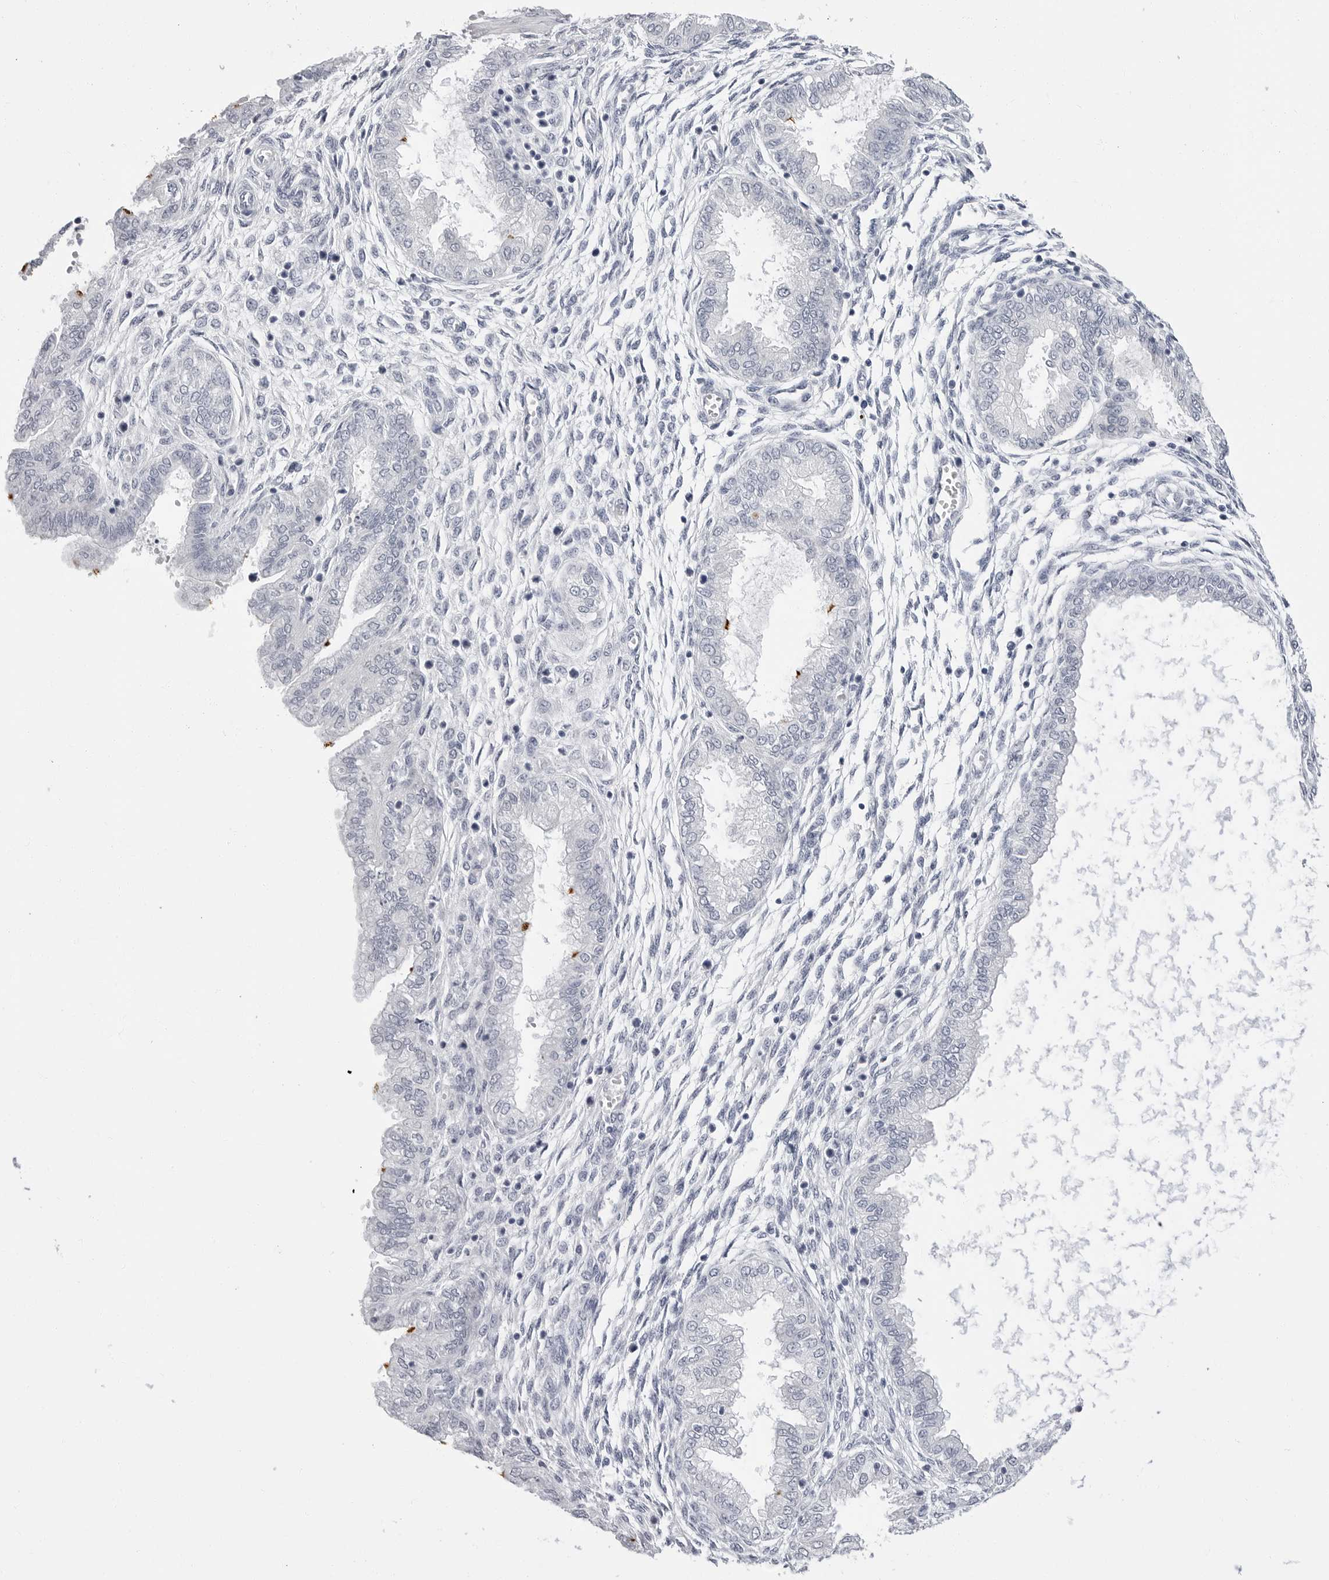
{"staining": {"intensity": "negative", "quantity": "none", "location": "none"}, "tissue": "endometrium", "cell_type": "Cells in endometrial stroma", "image_type": "normal", "snomed": [{"axis": "morphology", "description": "Normal tissue, NOS"}, {"axis": "topography", "description": "Endometrium"}], "caption": "Immunohistochemical staining of benign human endometrium exhibits no significant positivity in cells in endometrial stroma.", "gene": "ERICH3", "patient": {"sex": "female", "age": 33}}